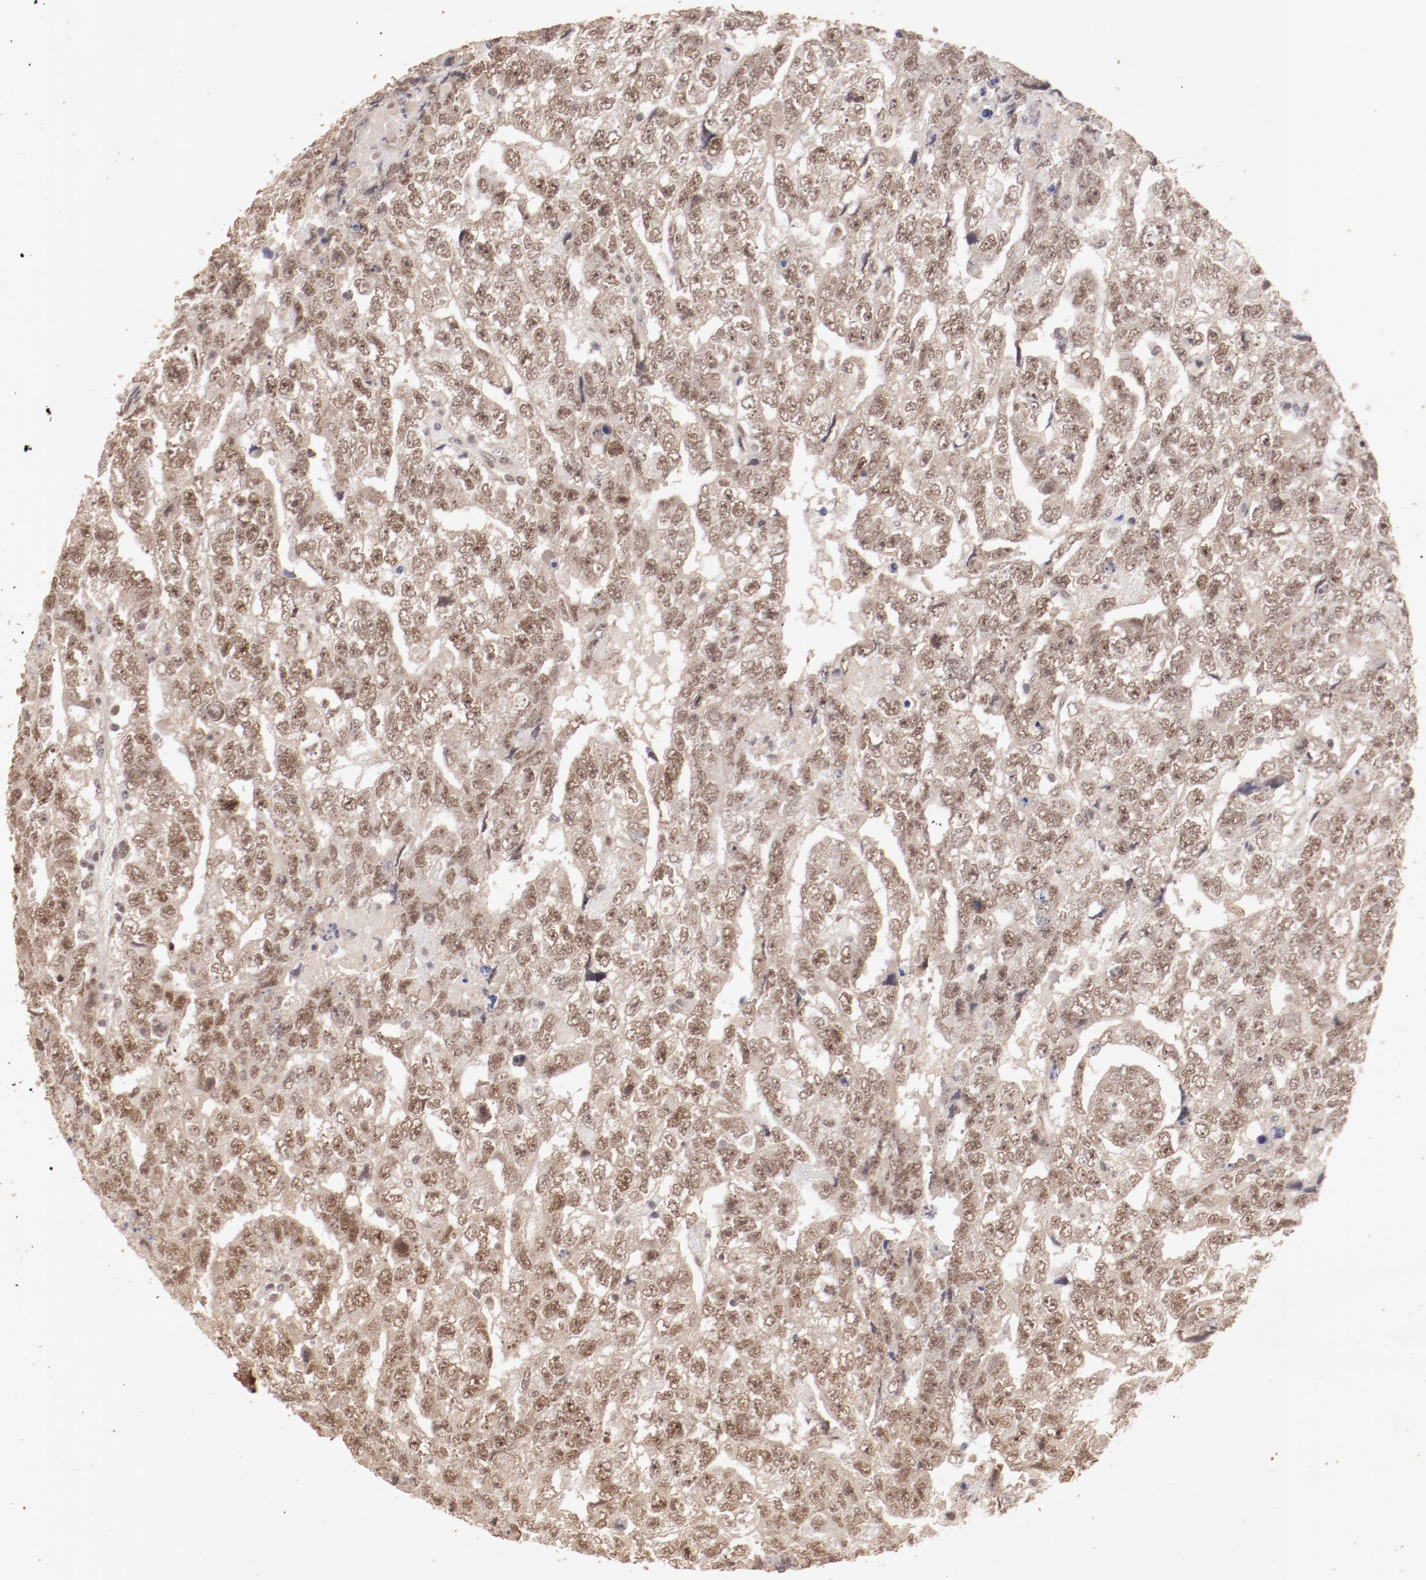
{"staining": {"intensity": "moderate", "quantity": ">75%", "location": "cytoplasmic/membranous,nuclear"}, "tissue": "testis cancer", "cell_type": "Tumor cells", "image_type": "cancer", "snomed": [{"axis": "morphology", "description": "Carcinoma, Embryonal, NOS"}, {"axis": "topography", "description": "Testis"}], "caption": "Testis cancer stained for a protein demonstrates moderate cytoplasmic/membranous and nuclear positivity in tumor cells. Using DAB (3,3'-diaminobenzidine) (brown) and hematoxylin (blue) stains, captured at high magnification using brightfield microscopy.", "gene": "CLOCK", "patient": {"sex": "male", "age": 36}}